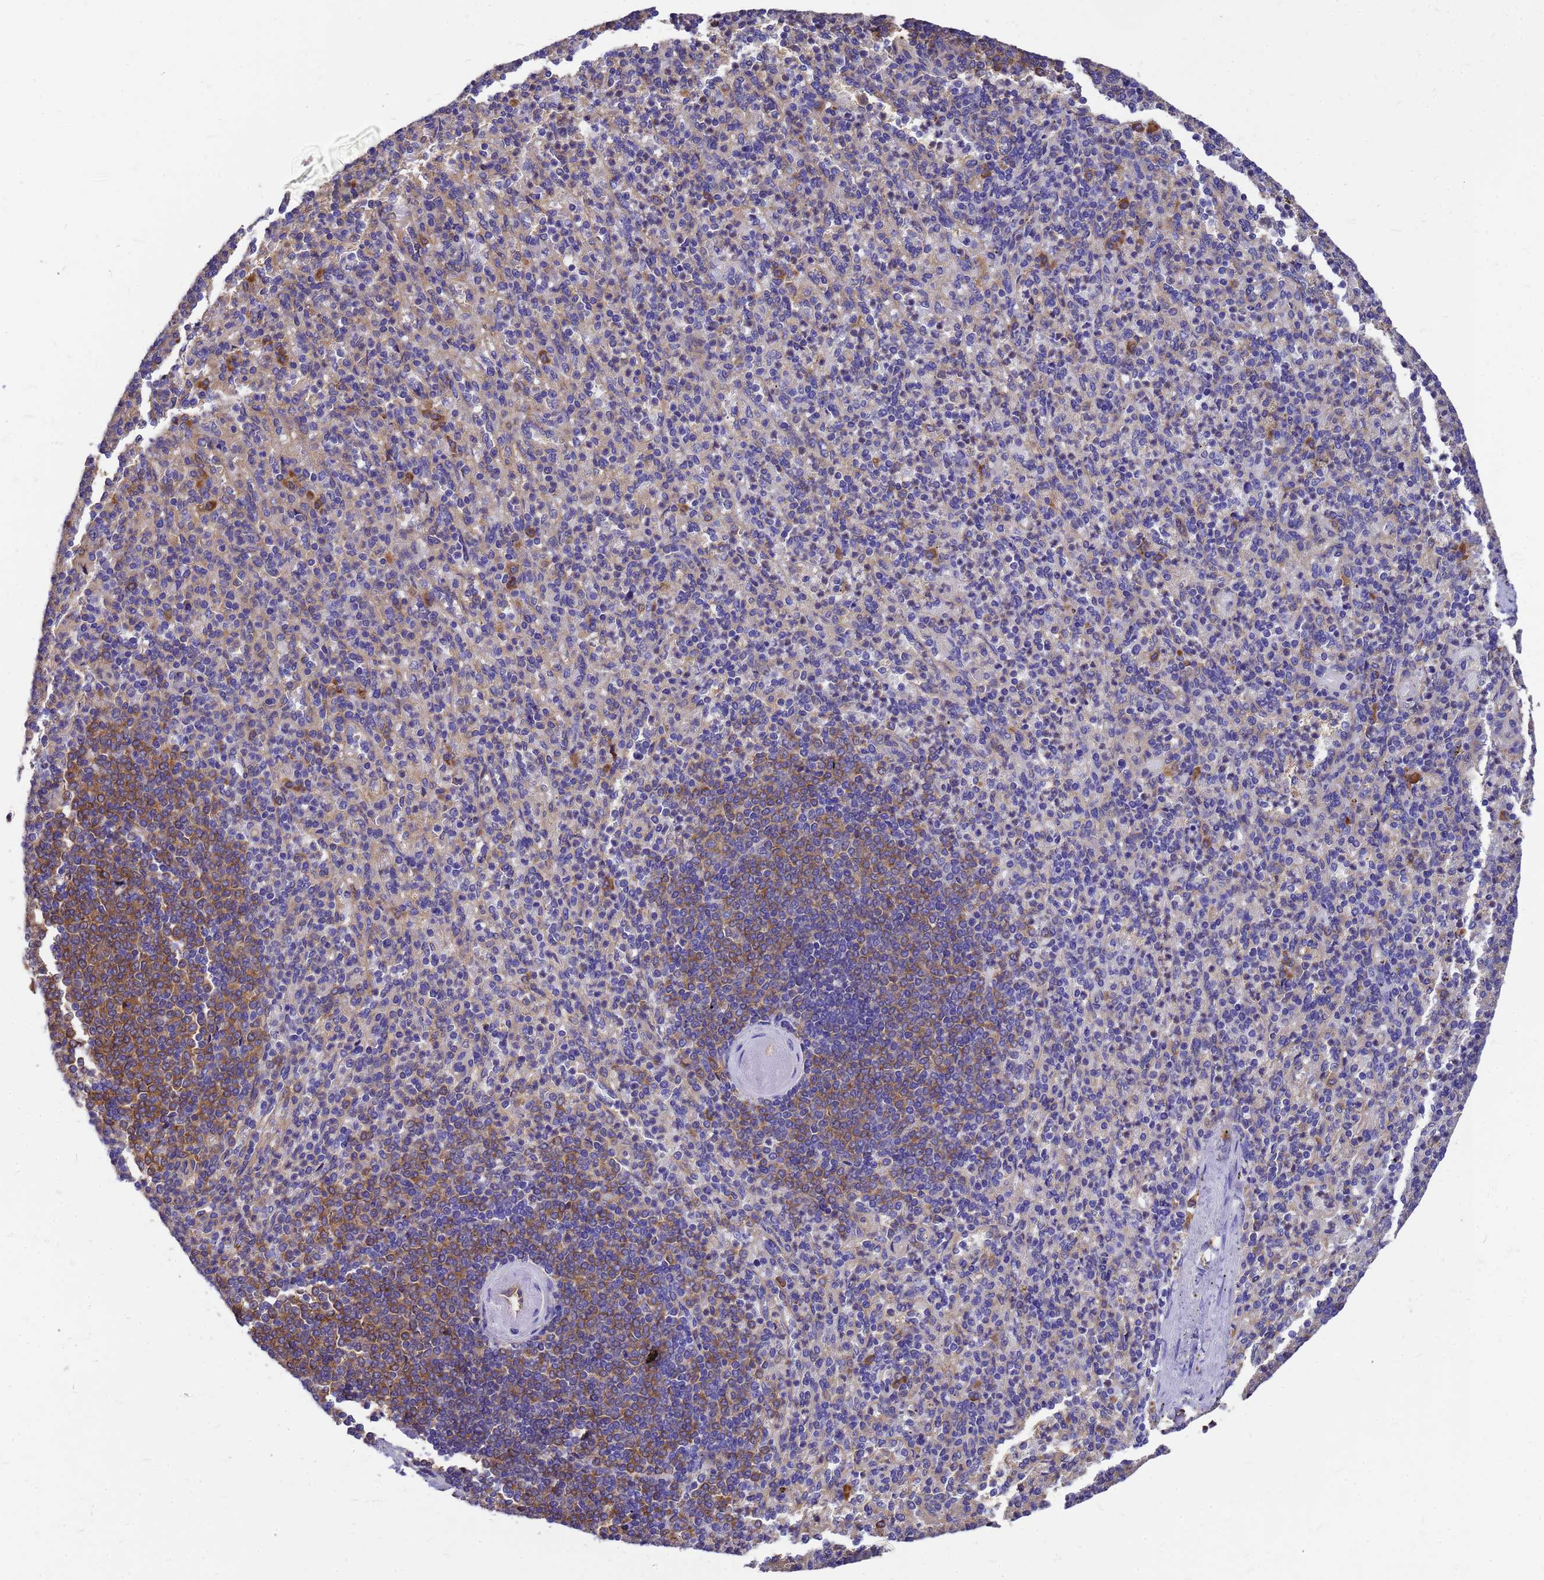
{"staining": {"intensity": "moderate", "quantity": "<25%", "location": "cytoplasmic/membranous"}, "tissue": "spleen", "cell_type": "Cells in red pulp", "image_type": "normal", "snomed": [{"axis": "morphology", "description": "Normal tissue, NOS"}, {"axis": "topography", "description": "Spleen"}], "caption": "IHC (DAB) staining of benign human spleen reveals moderate cytoplasmic/membranous protein positivity in about <25% of cells in red pulp.", "gene": "GID4", "patient": {"sex": "female", "age": 74}}